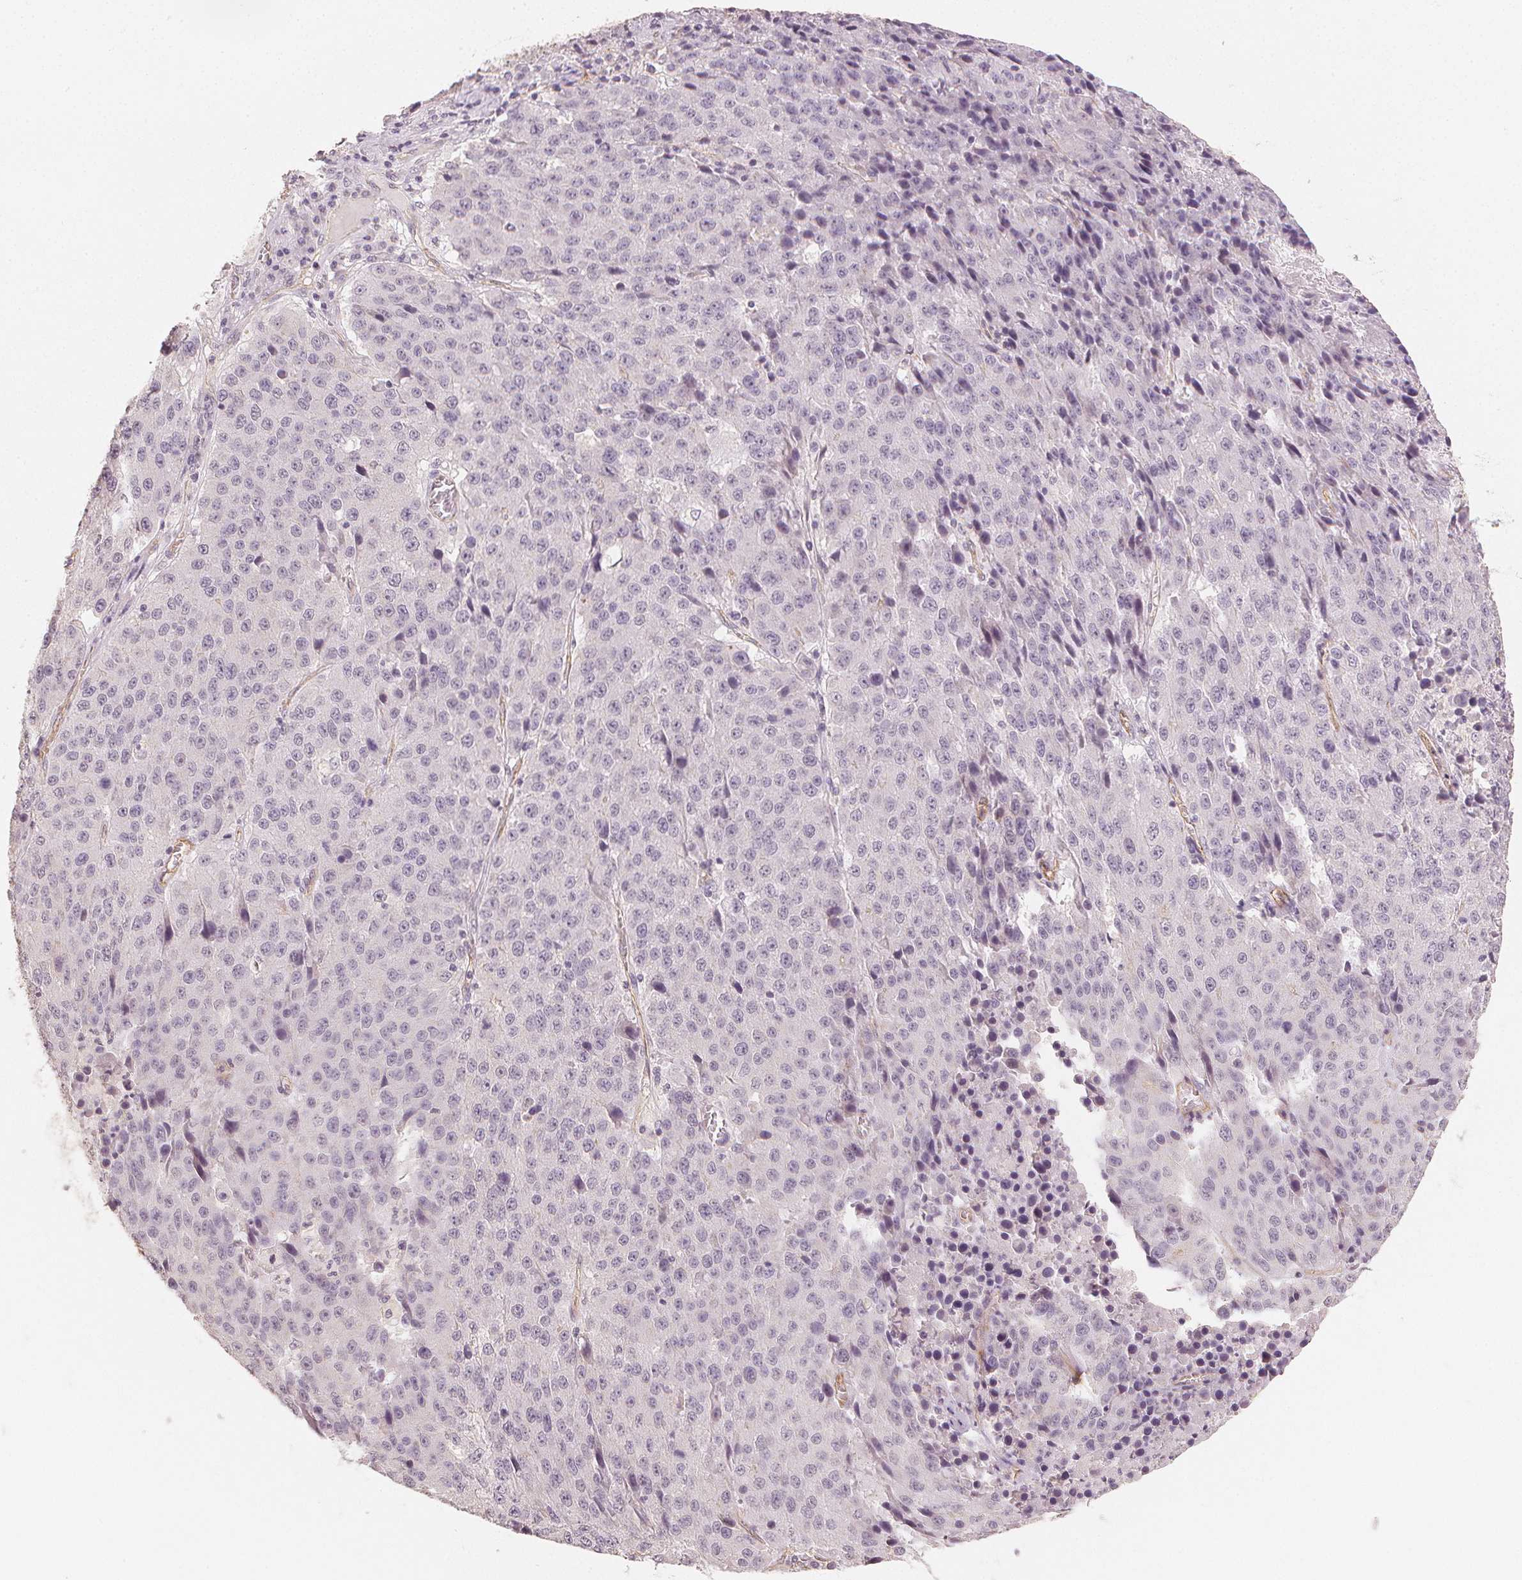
{"staining": {"intensity": "negative", "quantity": "none", "location": "none"}, "tissue": "stomach cancer", "cell_type": "Tumor cells", "image_type": "cancer", "snomed": [{"axis": "morphology", "description": "Adenocarcinoma, NOS"}, {"axis": "topography", "description": "Stomach"}], "caption": "Adenocarcinoma (stomach) was stained to show a protein in brown. There is no significant staining in tumor cells. (Brightfield microscopy of DAB (3,3'-diaminobenzidine) IHC at high magnification).", "gene": "CIB1", "patient": {"sex": "male", "age": 71}}